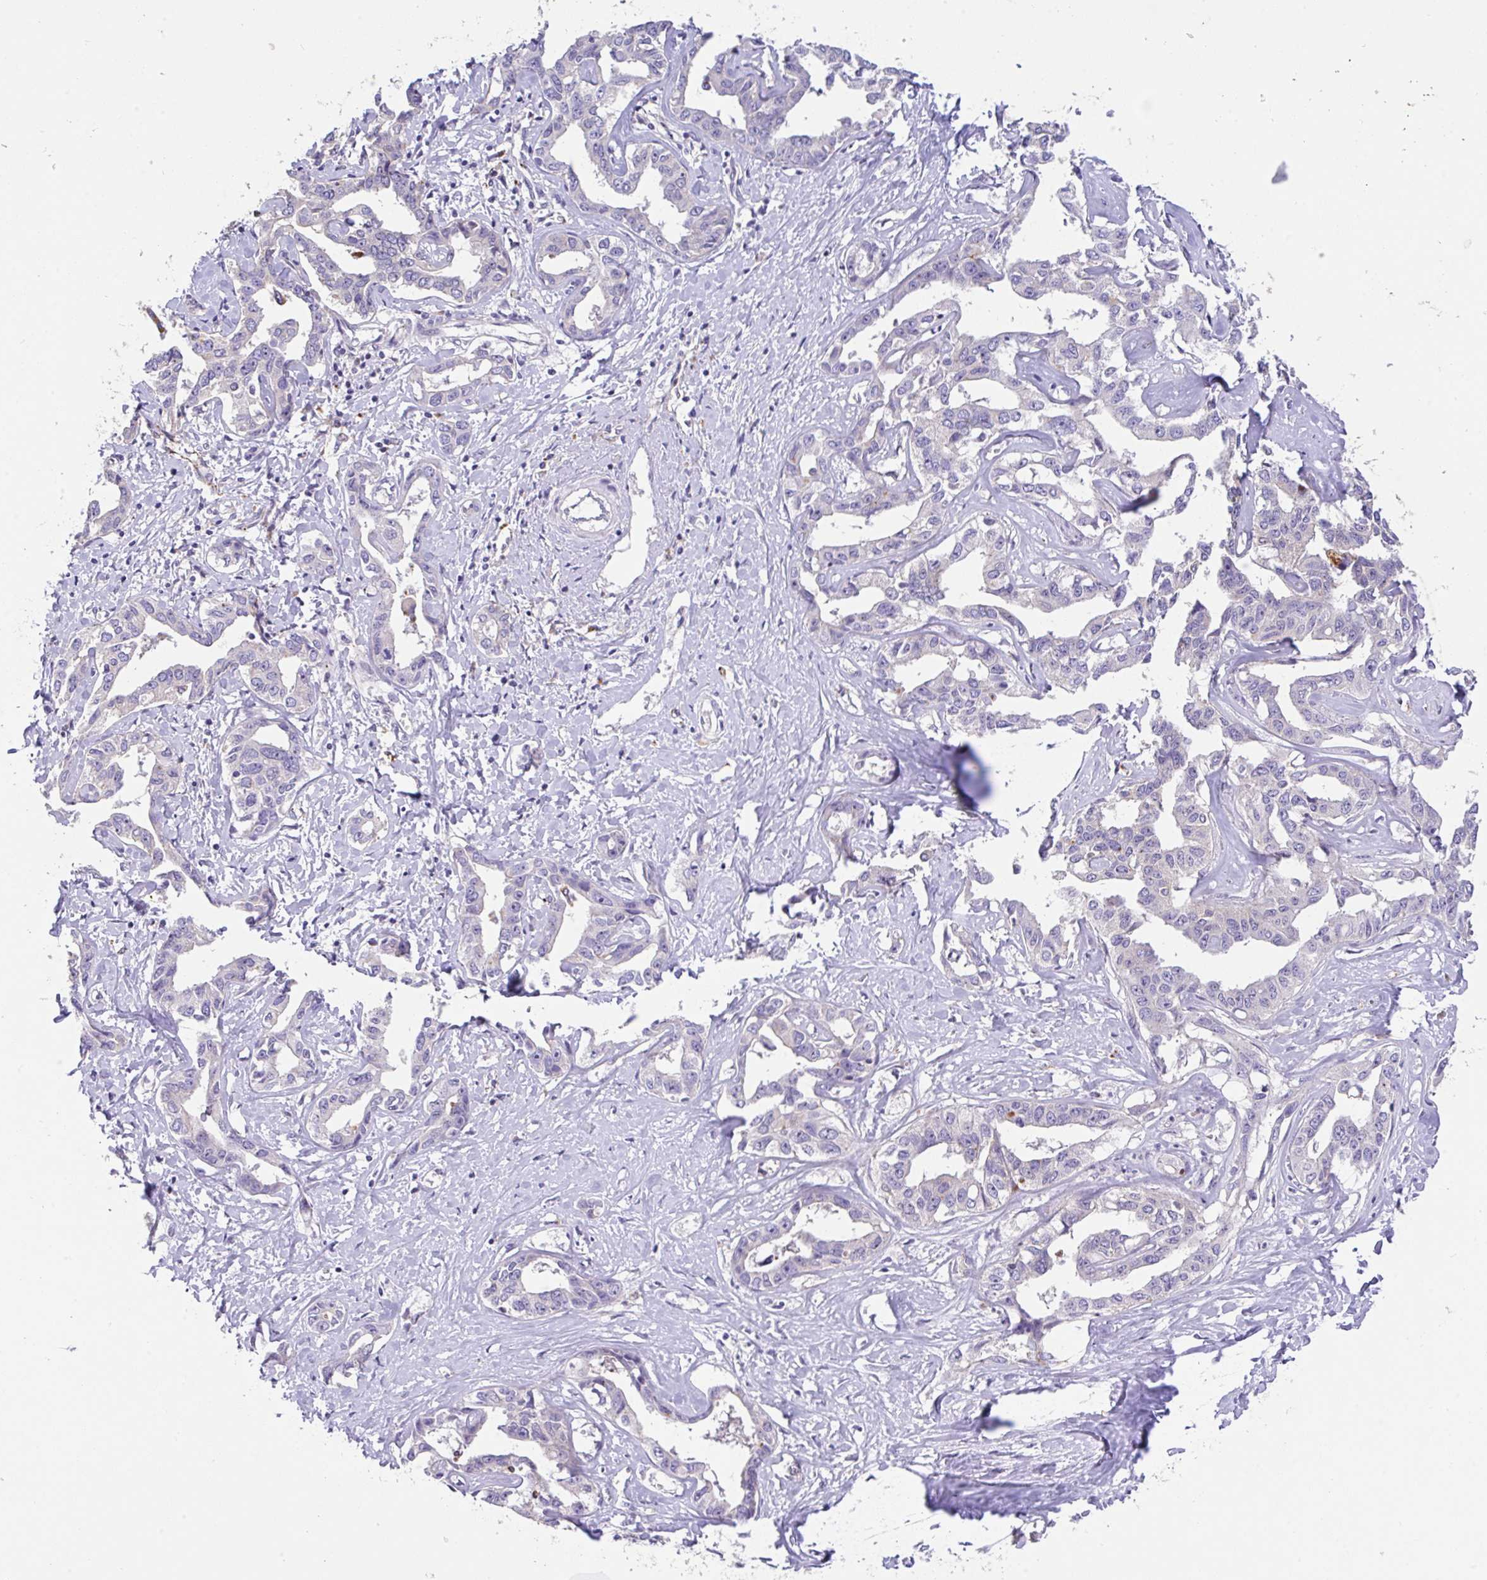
{"staining": {"intensity": "weak", "quantity": "<25%", "location": "cytoplasmic/membranous"}, "tissue": "liver cancer", "cell_type": "Tumor cells", "image_type": "cancer", "snomed": [{"axis": "morphology", "description": "Cholangiocarcinoma"}, {"axis": "topography", "description": "Liver"}], "caption": "Cholangiocarcinoma (liver) was stained to show a protein in brown. There is no significant staining in tumor cells.", "gene": "EPN3", "patient": {"sex": "male", "age": 59}}